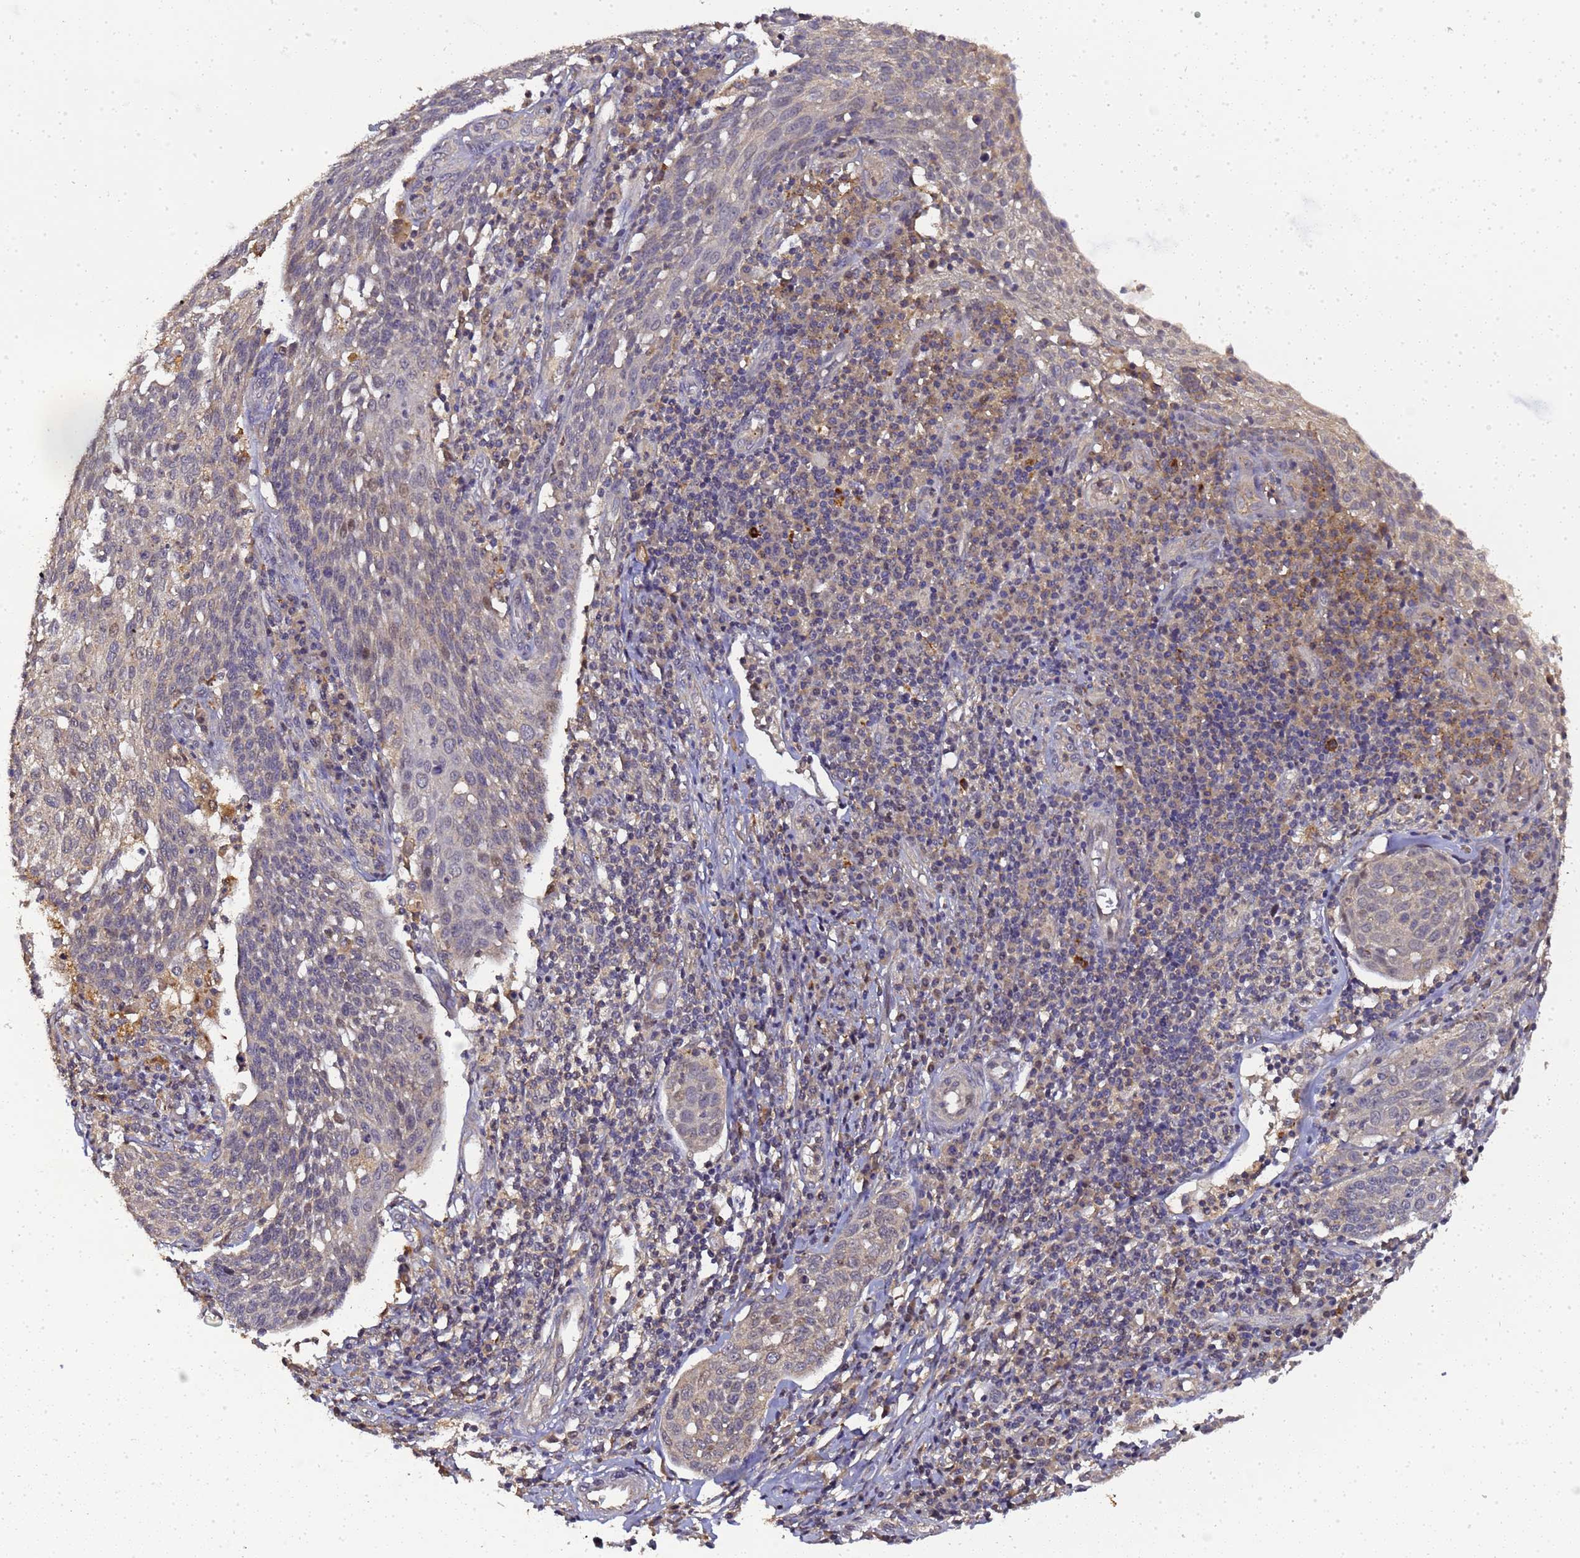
{"staining": {"intensity": "weak", "quantity": "<25%", "location": "cytoplasmic/membranous"}, "tissue": "cervical cancer", "cell_type": "Tumor cells", "image_type": "cancer", "snomed": [{"axis": "morphology", "description": "Squamous cell carcinoma, NOS"}, {"axis": "topography", "description": "Cervix"}], "caption": "This image is of cervical squamous cell carcinoma stained with immunohistochemistry to label a protein in brown with the nuclei are counter-stained blue. There is no positivity in tumor cells. (Brightfield microscopy of DAB IHC at high magnification).", "gene": "LGI4", "patient": {"sex": "female", "age": 34}}